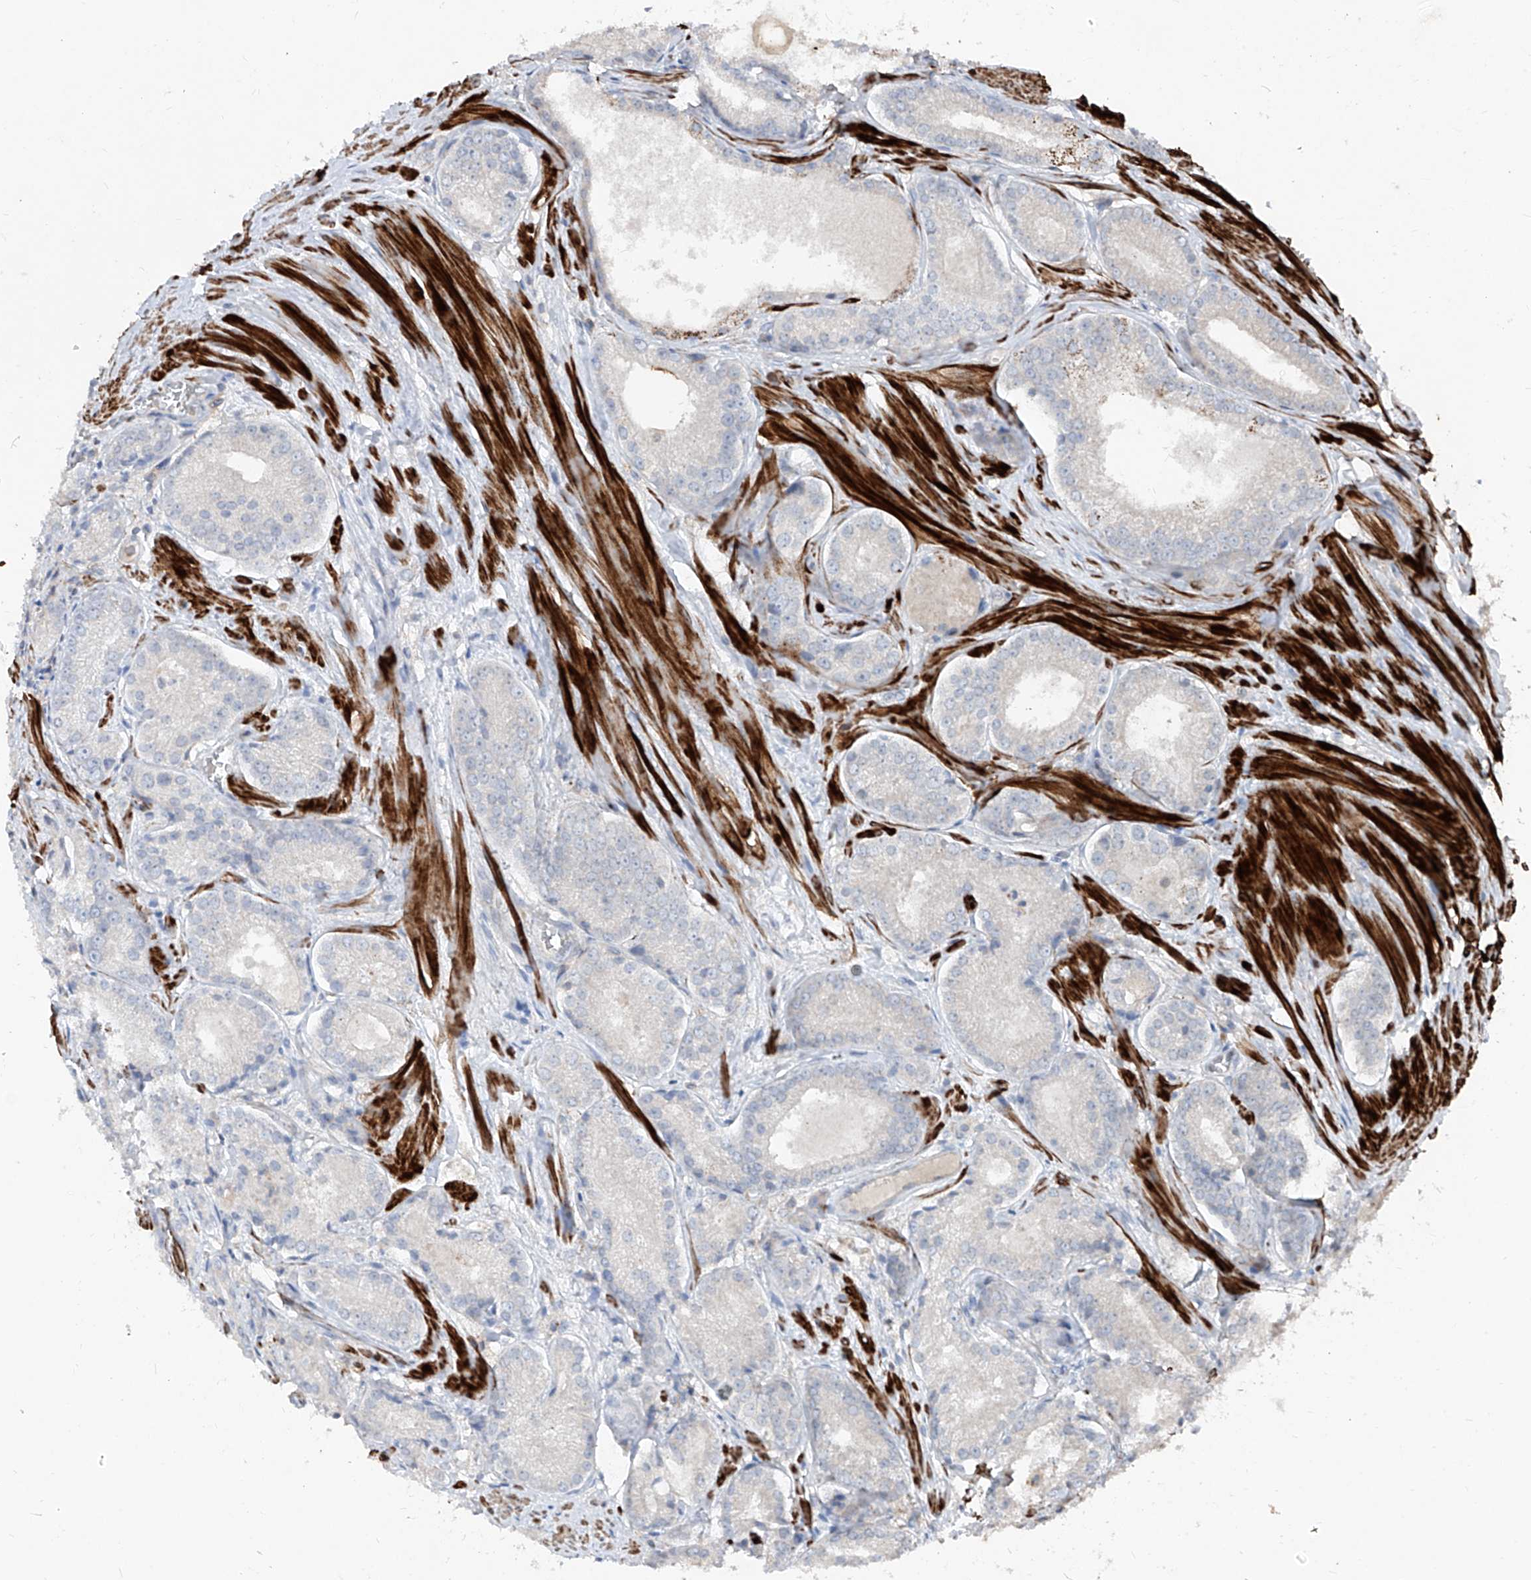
{"staining": {"intensity": "moderate", "quantity": "<25%", "location": "cytoplasmic/membranous"}, "tissue": "prostate cancer", "cell_type": "Tumor cells", "image_type": "cancer", "snomed": [{"axis": "morphology", "description": "Adenocarcinoma, Low grade"}, {"axis": "topography", "description": "Prostate"}], "caption": "Immunohistochemical staining of prostate adenocarcinoma (low-grade) reveals low levels of moderate cytoplasmic/membranous positivity in approximately <25% of tumor cells.", "gene": "UFD1", "patient": {"sex": "male", "age": 54}}